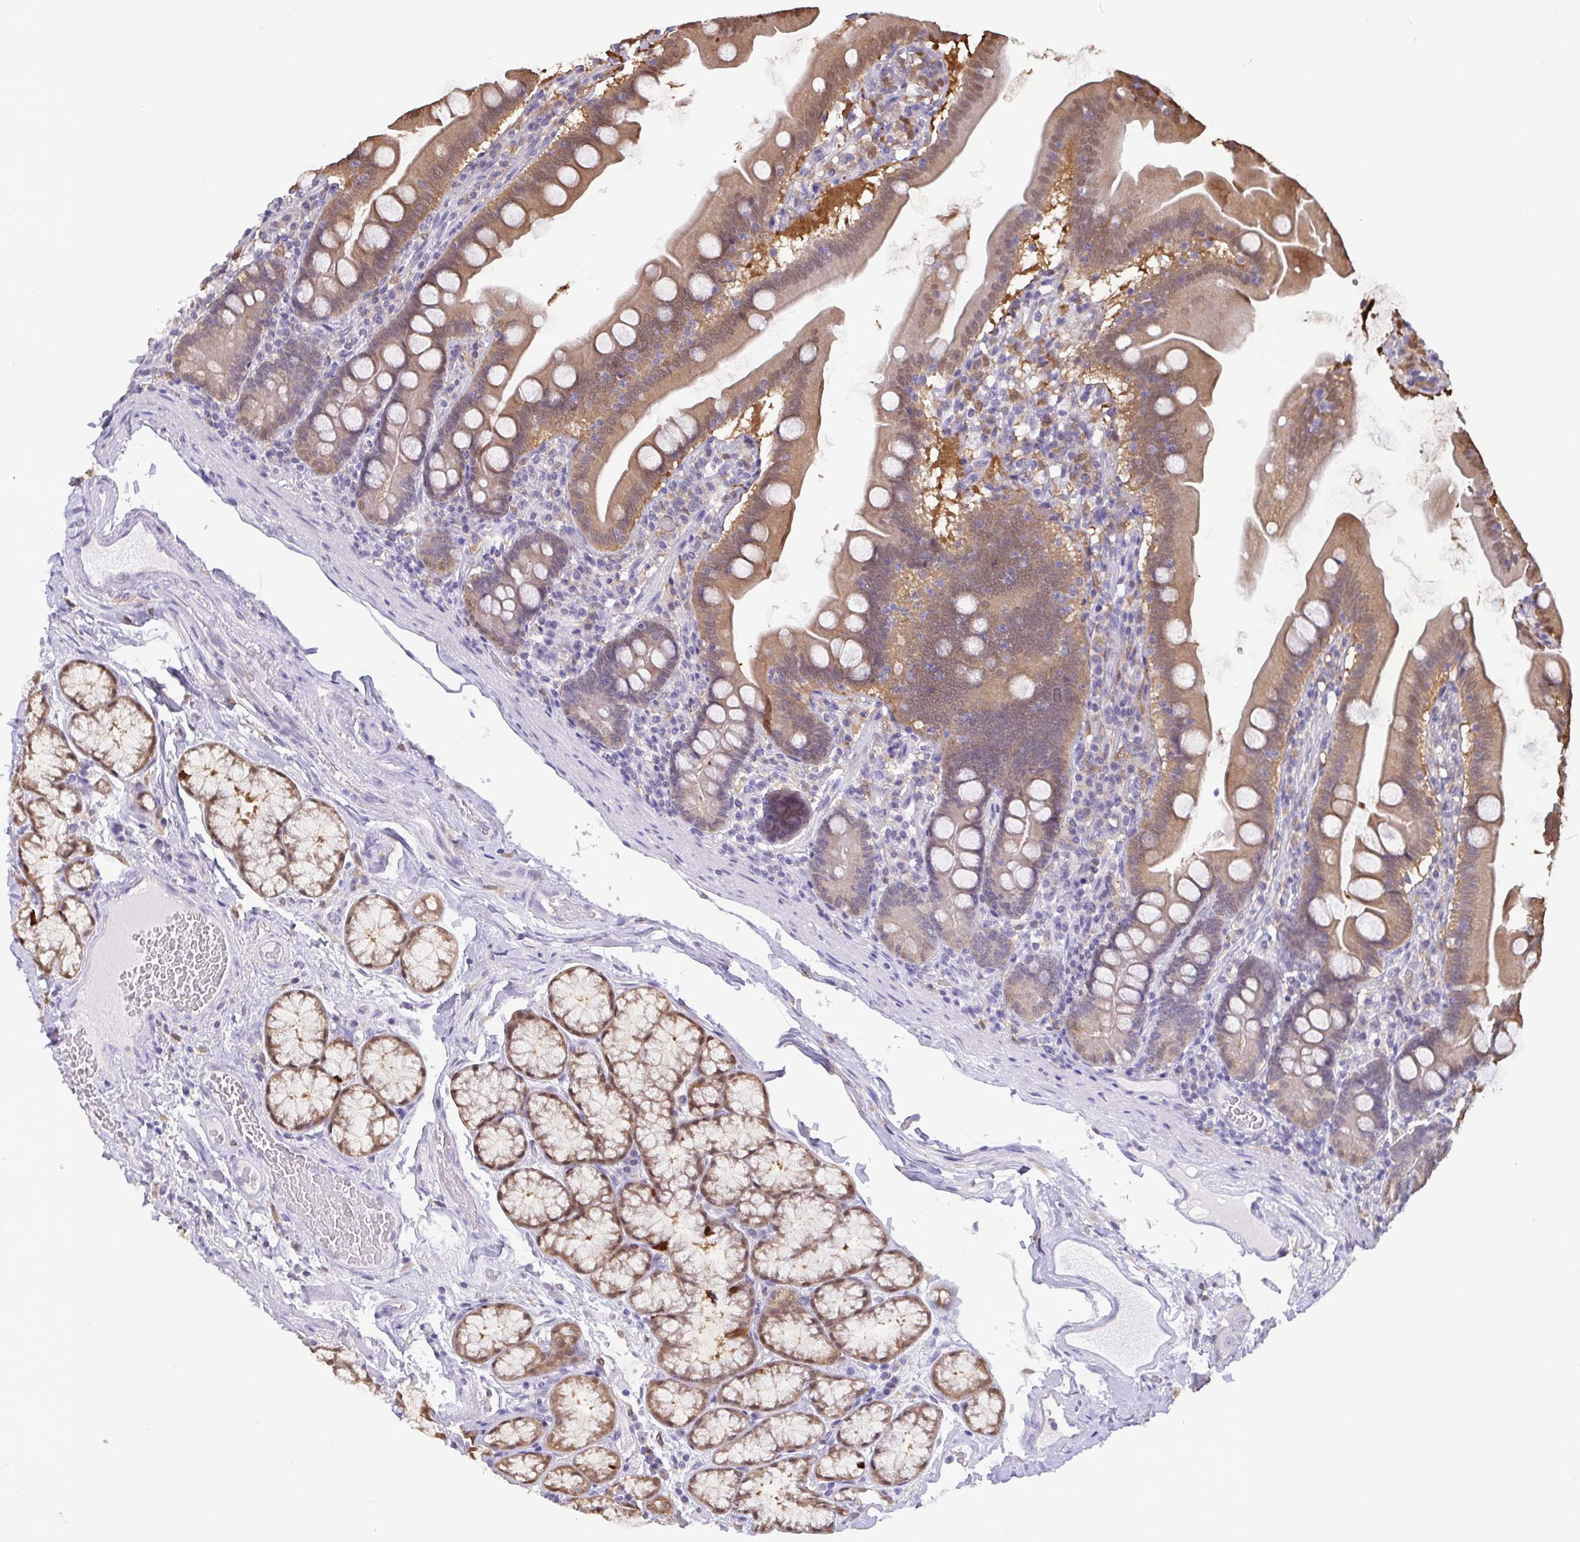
{"staining": {"intensity": "weak", "quantity": ">75%", "location": "cytoplasmic/membranous,nuclear"}, "tissue": "duodenum", "cell_type": "Glandular cells", "image_type": "normal", "snomed": [{"axis": "morphology", "description": "Normal tissue, NOS"}, {"axis": "topography", "description": "Duodenum"}], "caption": "Immunohistochemical staining of unremarkable human duodenum displays low levels of weak cytoplasmic/membranous,nuclear staining in about >75% of glandular cells. Using DAB (3,3'-diaminobenzidine) (brown) and hematoxylin (blue) stains, captured at high magnification using brightfield microscopy.", "gene": "IDH1", "patient": {"sex": "female", "age": 67}}